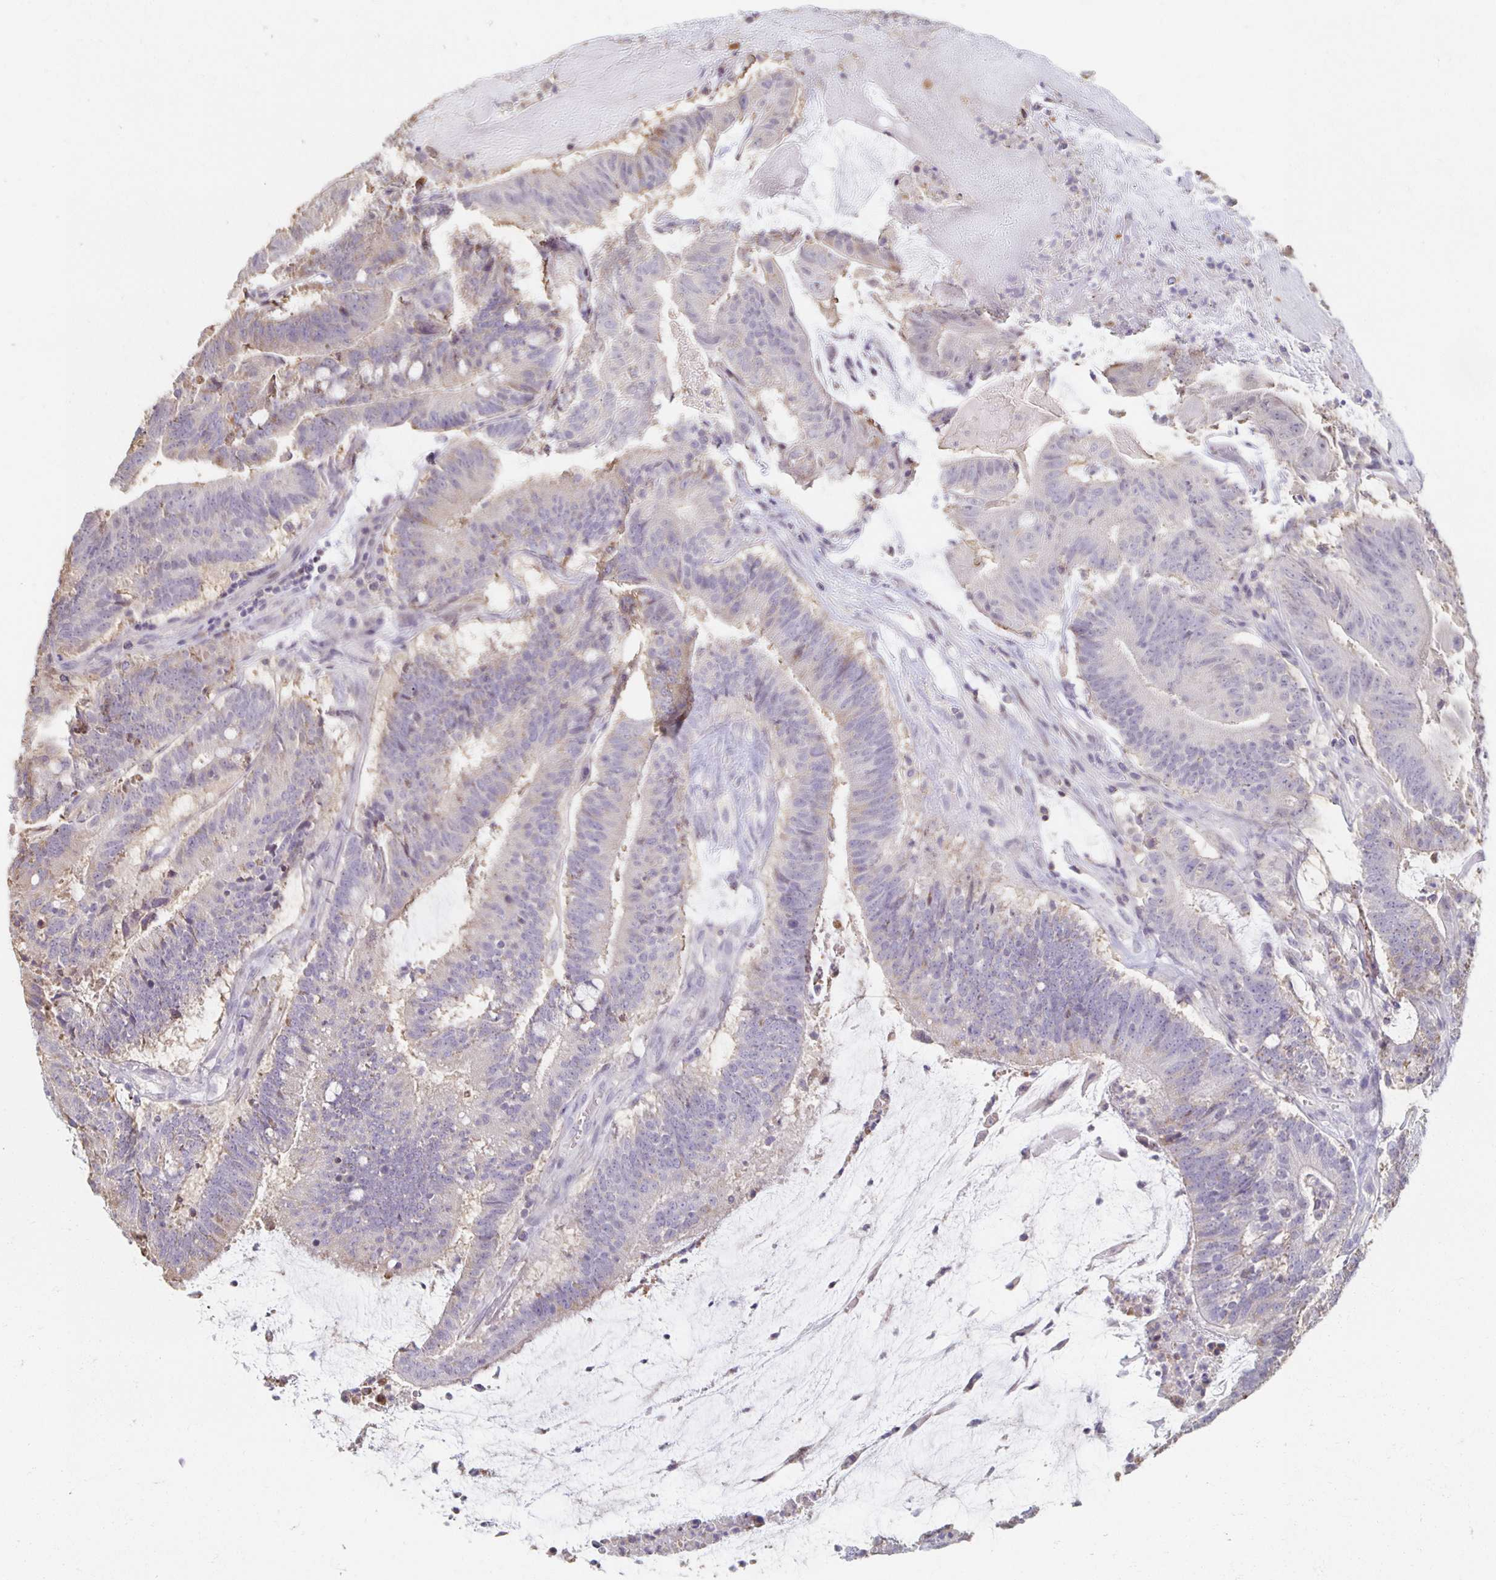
{"staining": {"intensity": "negative", "quantity": "none", "location": "none"}, "tissue": "colorectal cancer", "cell_type": "Tumor cells", "image_type": "cancer", "snomed": [{"axis": "morphology", "description": "Adenocarcinoma, NOS"}, {"axis": "topography", "description": "Colon"}], "caption": "This is an IHC image of colorectal cancer. There is no expression in tumor cells.", "gene": "ZNF692", "patient": {"sex": "female", "age": 43}}